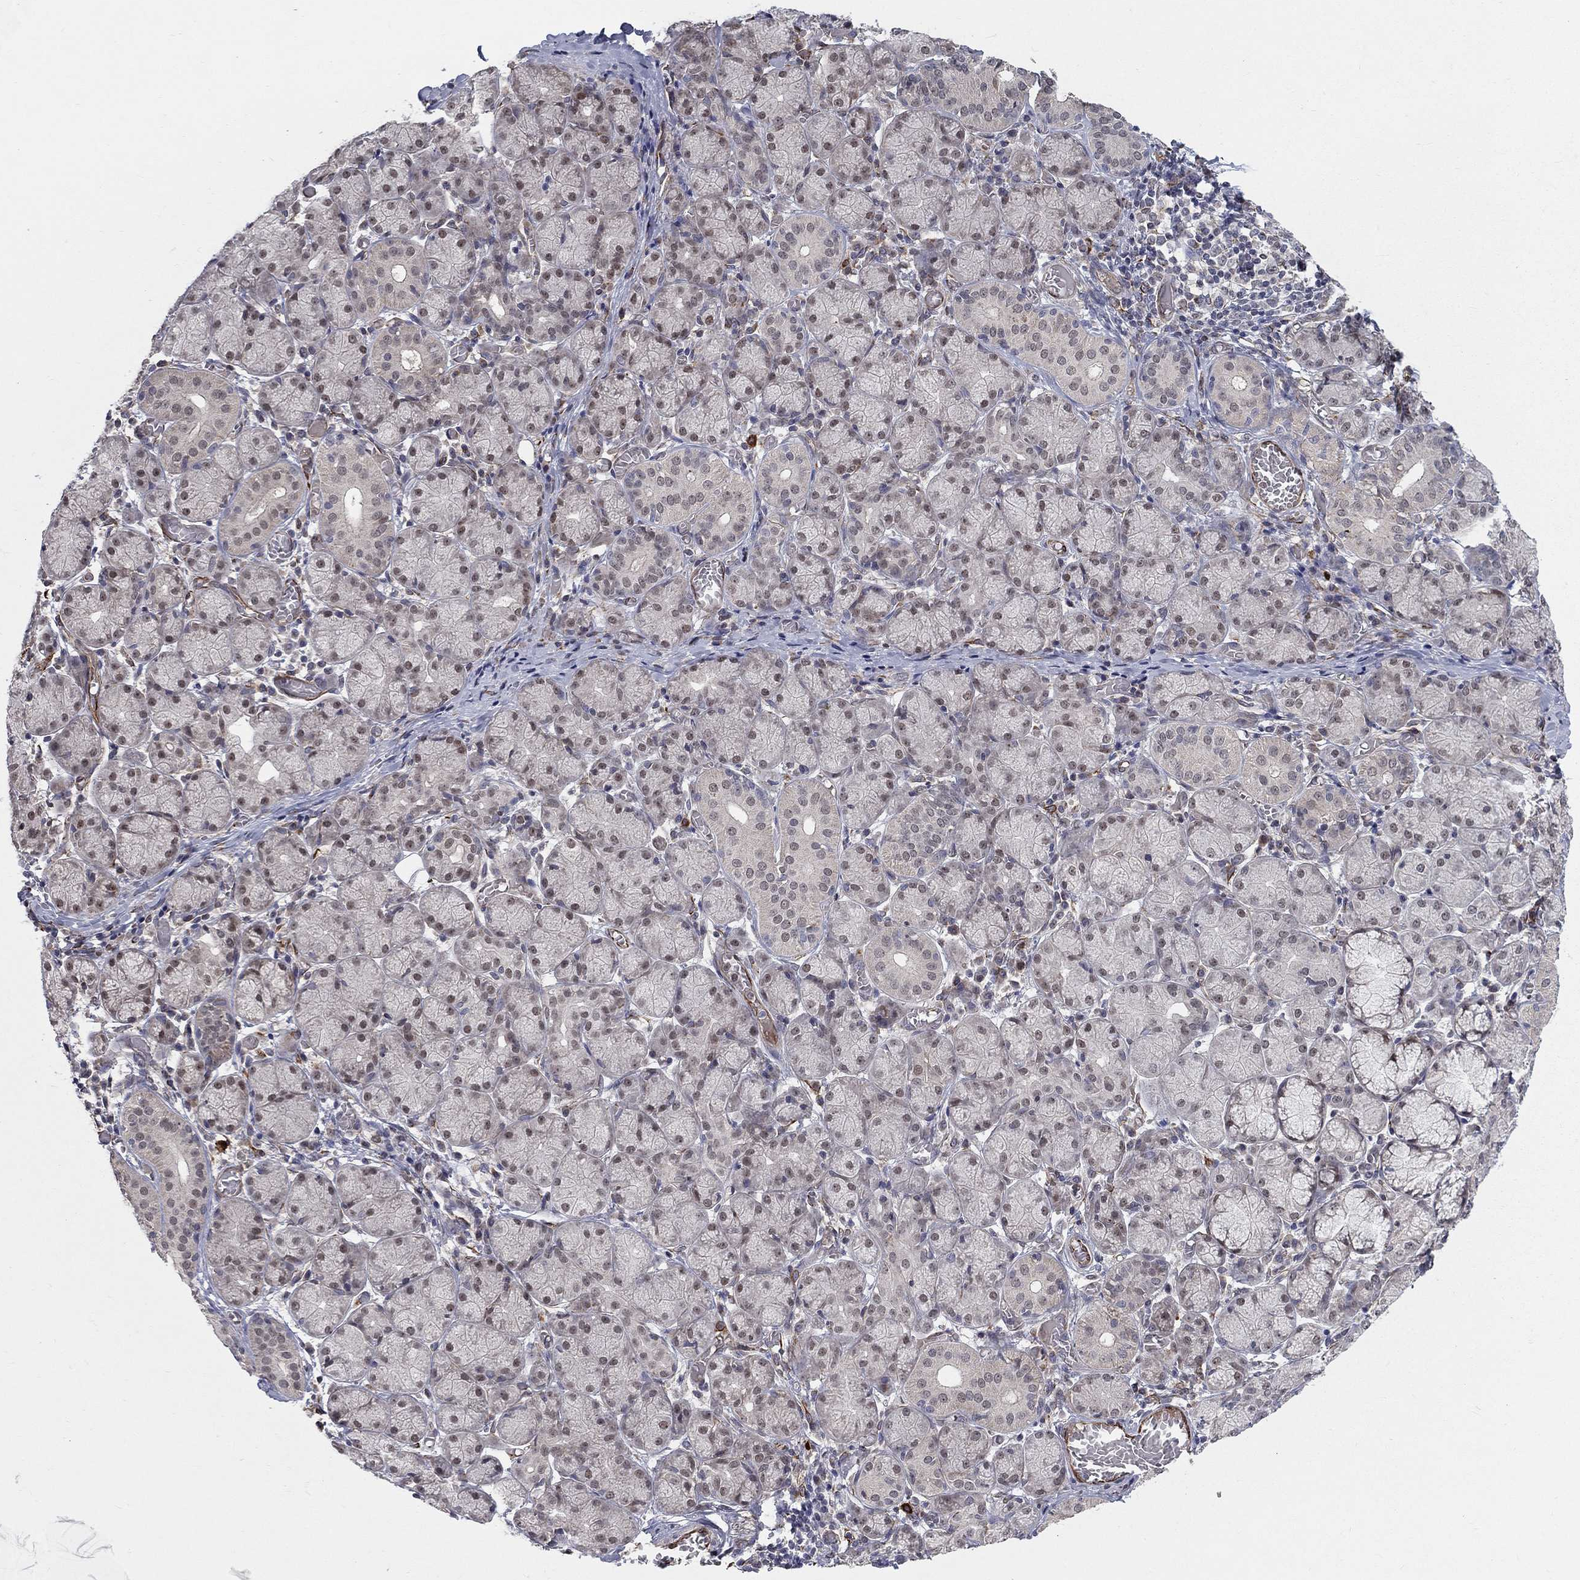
{"staining": {"intensity": "weak", "quantity": "<25%", "location": "cytoplasmic/membranous,nuclear"}, "tissue": "salivary gland", "cell_type": "Glandular cells", "image_type": "normal", "snomed": [{"axis": "morphology", "description": "Normal tissue, NOS"}, {"axis": "topography", "description": "Salivary gland"}, {"axis": "topography", "description": "Peripheral nerve tissue"}], "caption": "Immunohistochemistry histopathology image of normal salivary gland: human salivary gland stained with DAB (3,3'-diaminobenzidine) exhibits no significant protein staining in glandular cells.", "gene": "MSRA", "patient": {"sex": "female", "age": 24}}